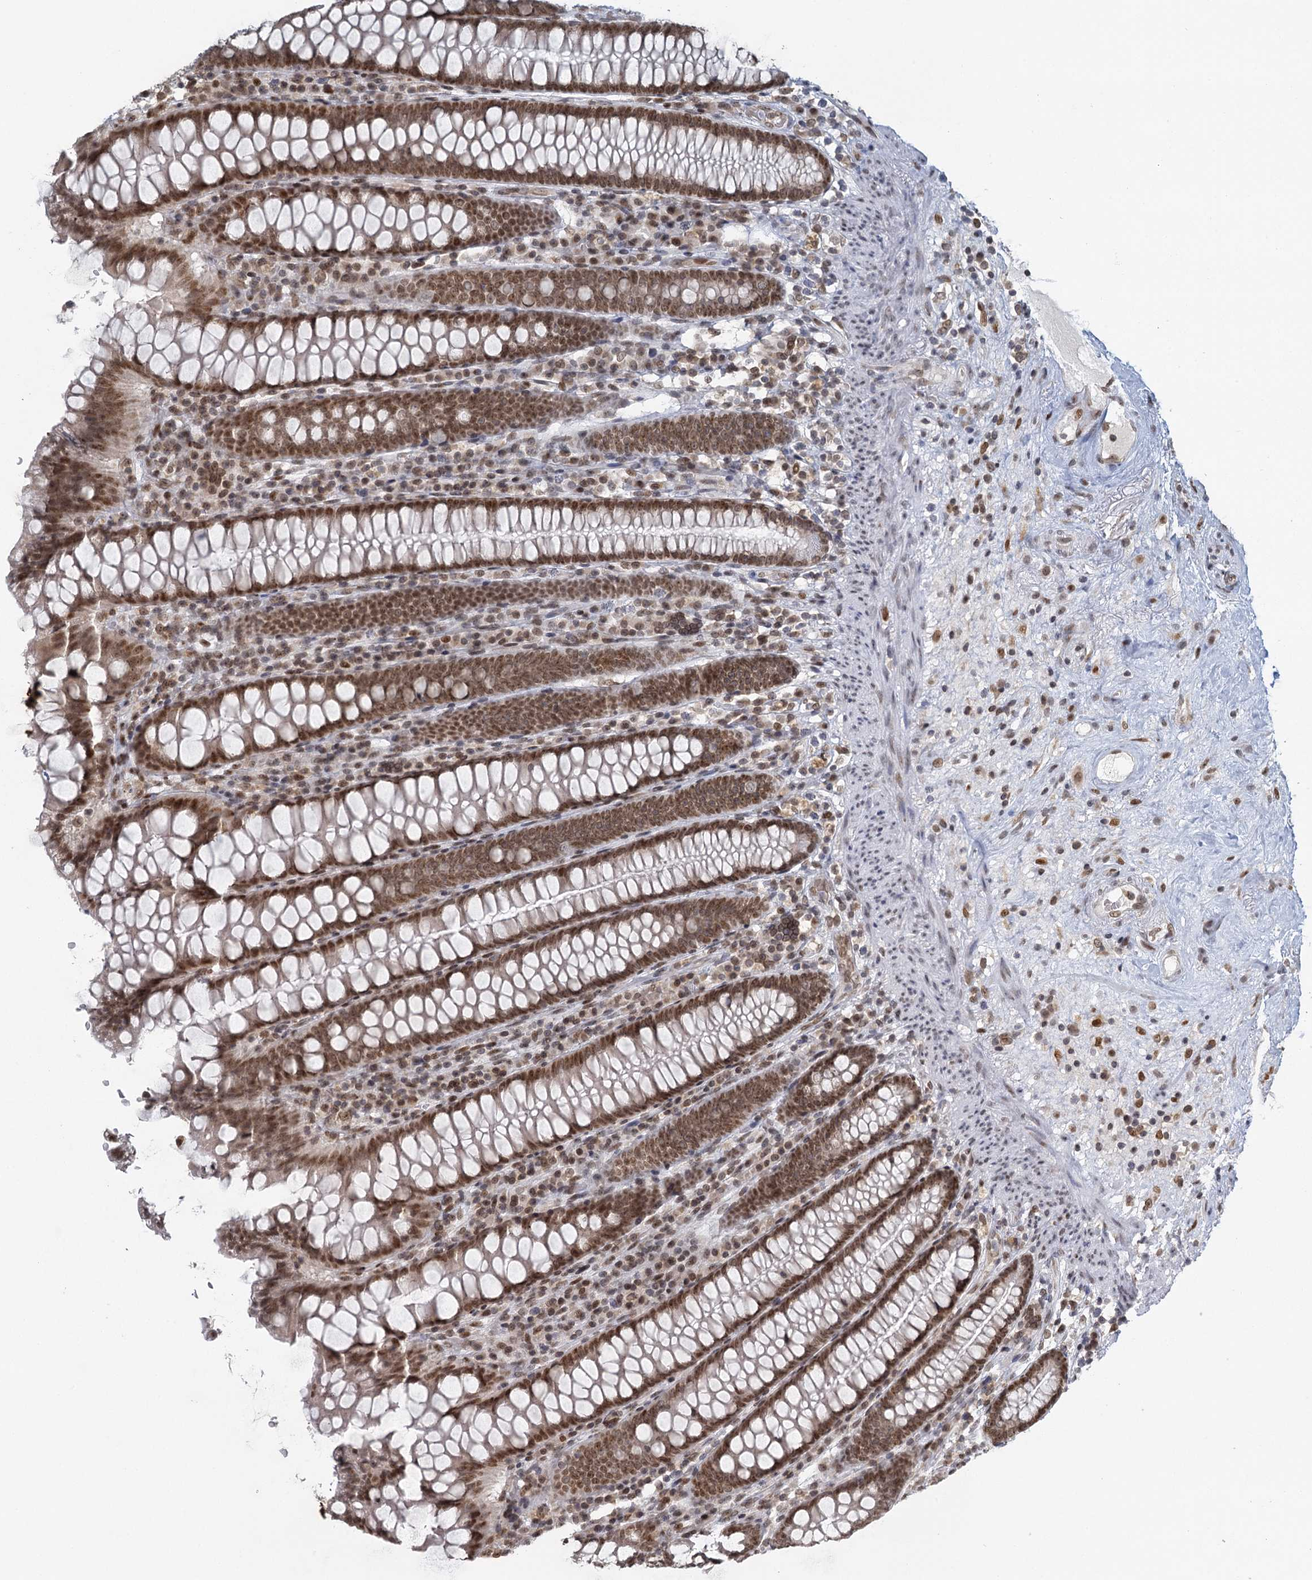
{"staining": {"intensity": "weak", "quantity": ">75%", "location": "nuclear"}, "tissue": "colon", "cell_type": "Endothelial cells", "image_type": "normal", "snomed": [{"axis": "morphology", "description": "Normal tissue, NOS"}, {"axis": "topography", "description": "Colon"}], "caption": "Colon stained with DAB (3,3'-diaminobenzidine) immunohistochemistry (IHC) reveals low levels of weak nuclear expression in about >75% of endothelial cells.", "gene": "TREX1", "patient": {"sex": "female", "age": 79}}